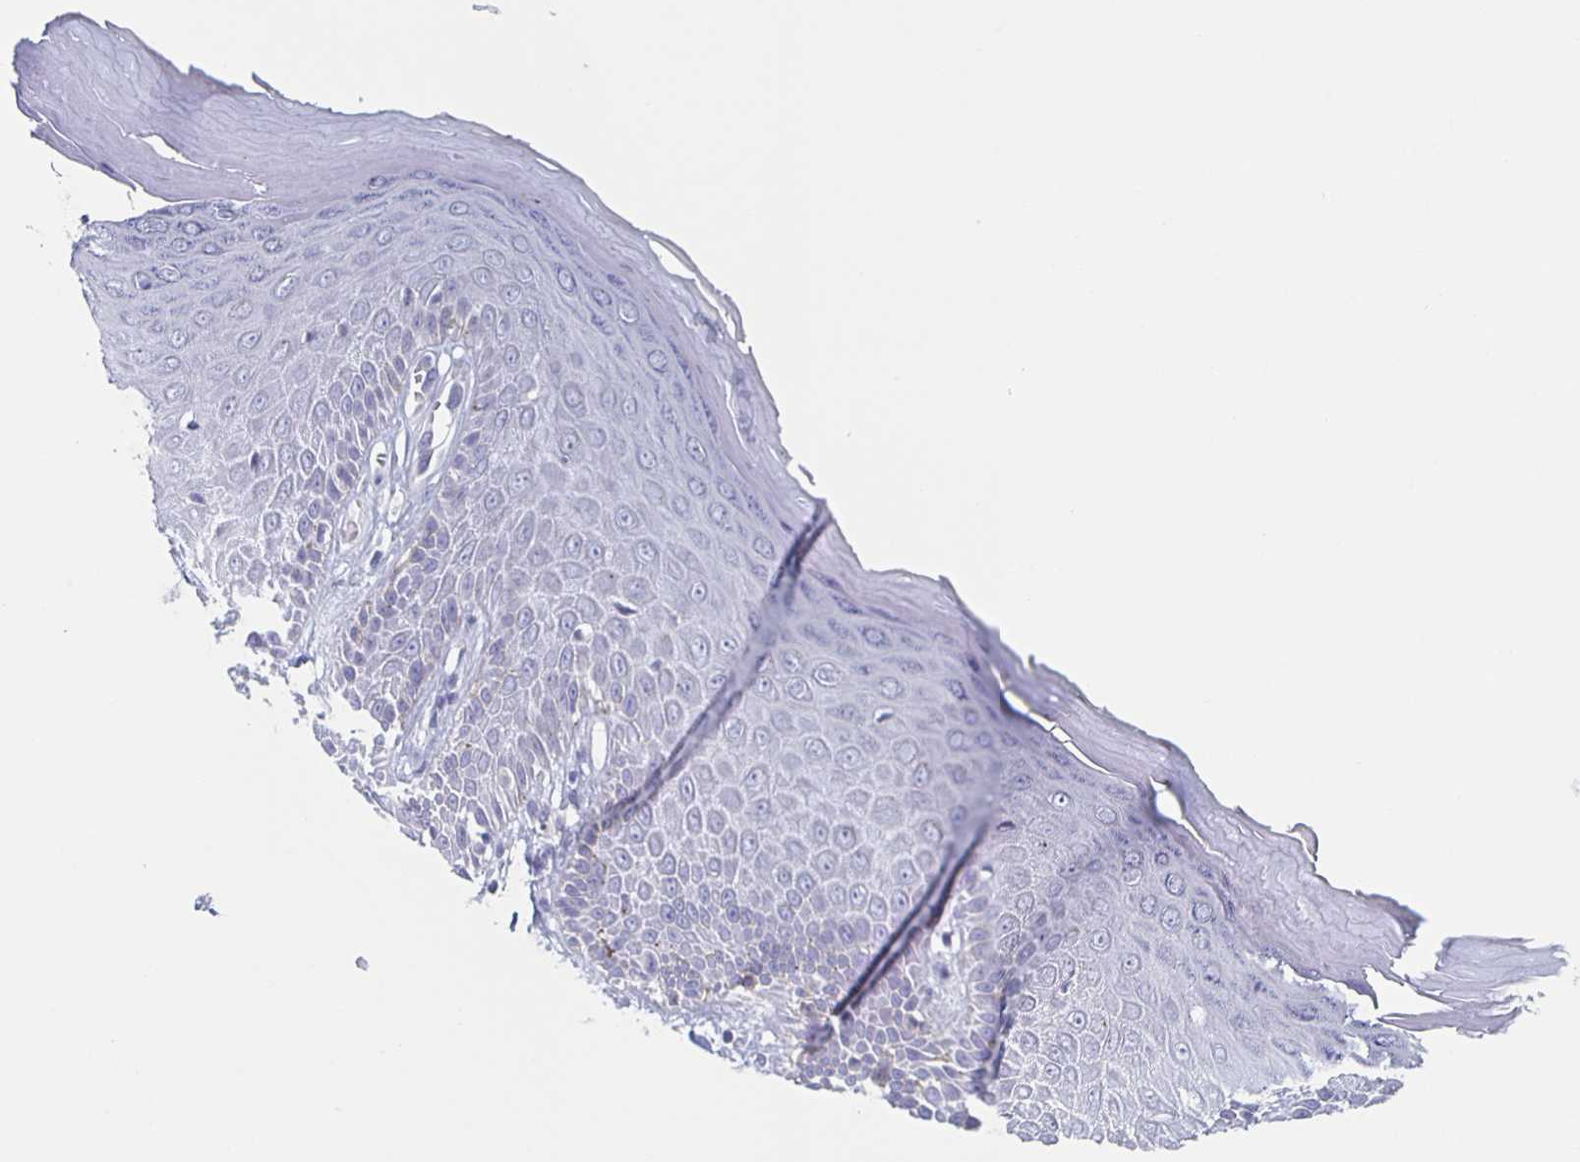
{"staining": {"intensity": "negative", "quantity": "none", "location": "none"}, "tissue": "skin", "cell_type": "Epidermal cells", "image_type": "normal", "snomed": [{"axis": "morphology", "description": "Normal tissue, NOS"}, {"axis": "topography", "description": "Anal"}, {"axis": "topography", "description": "Peripheral nerve tissue"}], "caption": "DAB immunohistochemical staining of normal skin demonstrates no significant staining in epidermal cells. (Brightfield microscopy of DAB IHC at high magnification).", "gene": "CCDC17", "patient": {"sex": "male", "age": 78}}